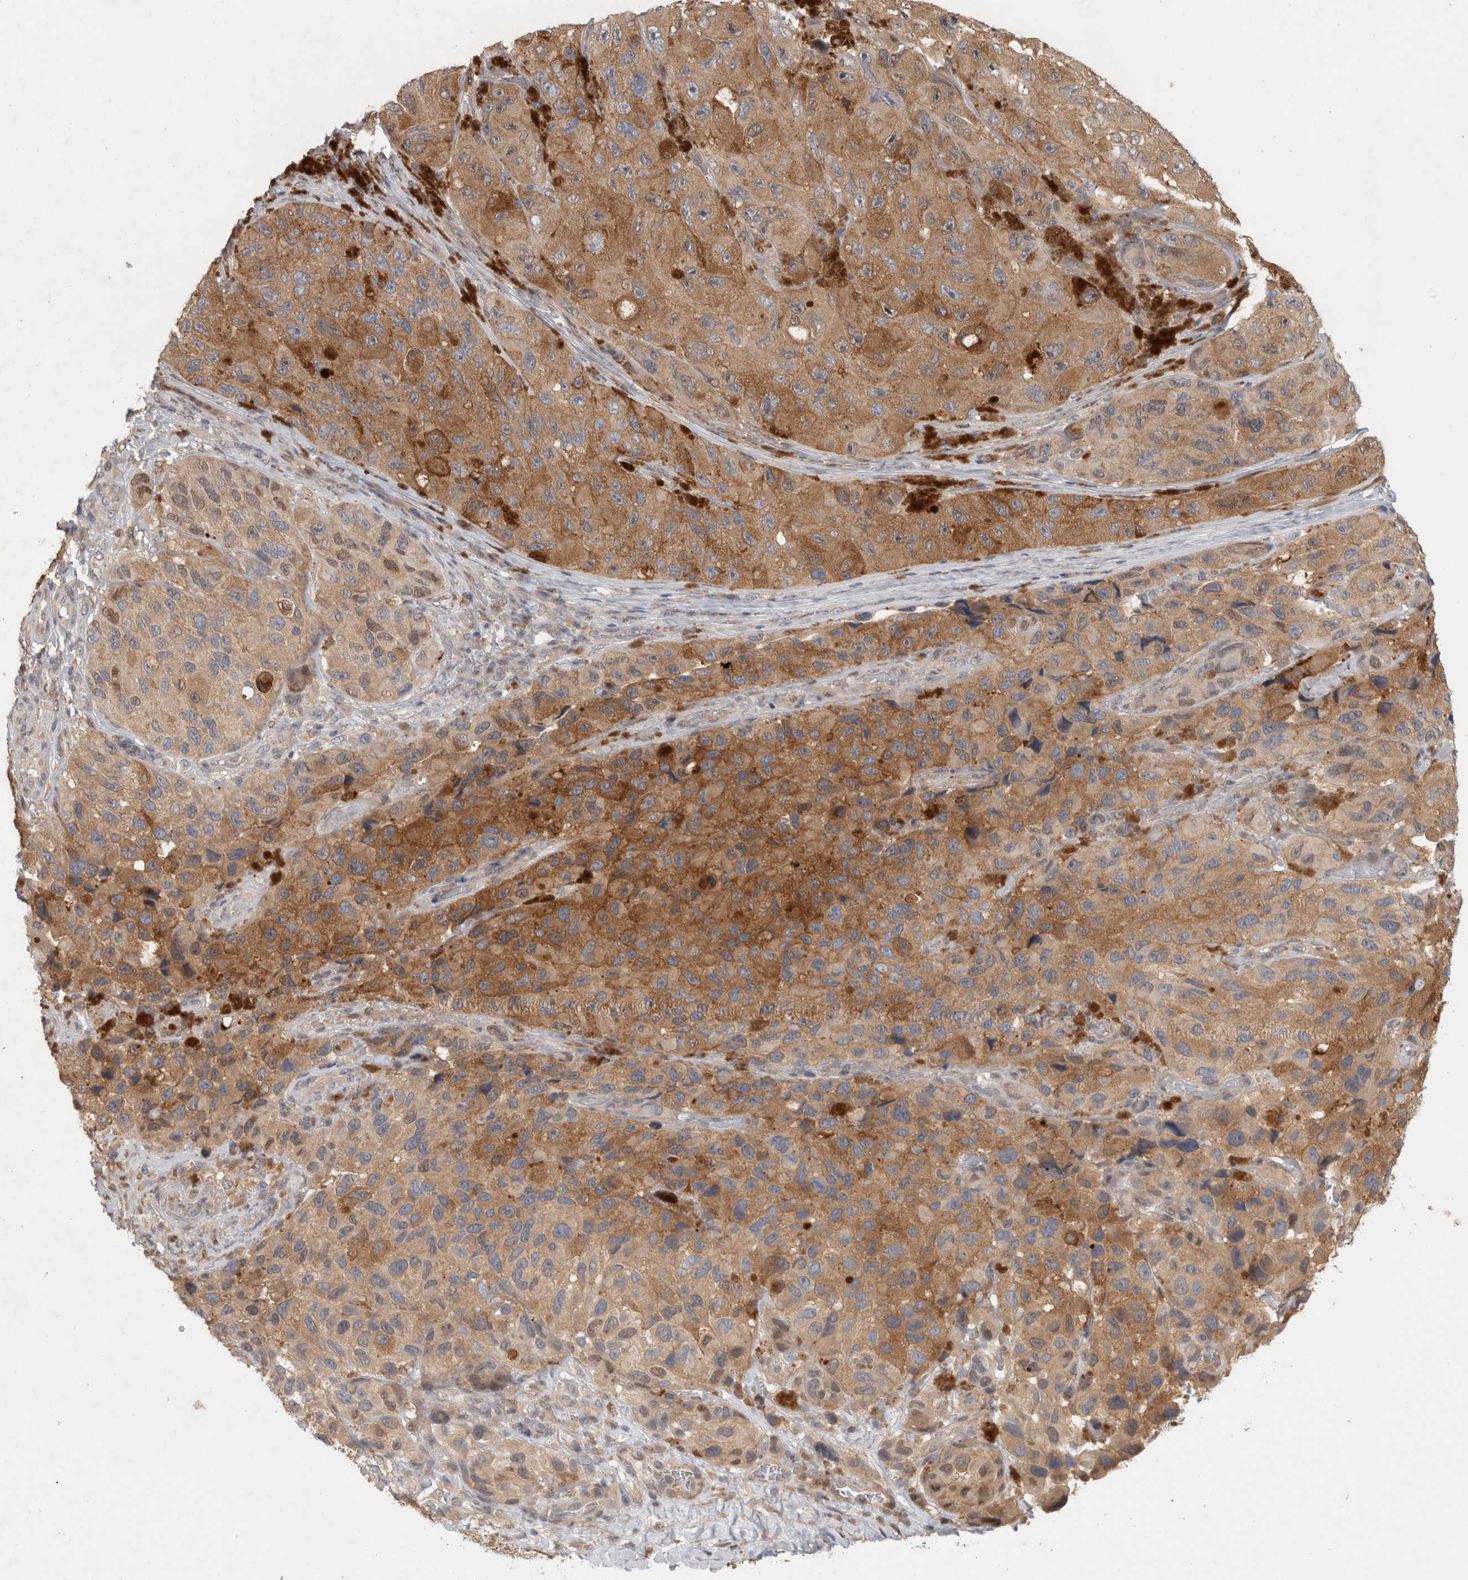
{"staining": {"intensity": "moderate", "quantity": ">75%", "location": "cytoplasmic/membranous"}, "tissue": "melanoma", "cell_type": "Tumor cells", "image_type": "cancer", "snomed": [{"axis": "morphology", "description": "Malignant melanoma, NOS"}, {"axis": "topography", "description": "Skin"}], "caption": "IHC (DAB (3,3'-diaminobenzidine)) staining of human malignant melanoma shows moderate cytoplasmic/membranous protein expression in approximately >75% of tumor cells.", "gene": "PIGP", "patient": {"sex": "female", "age": 73}}